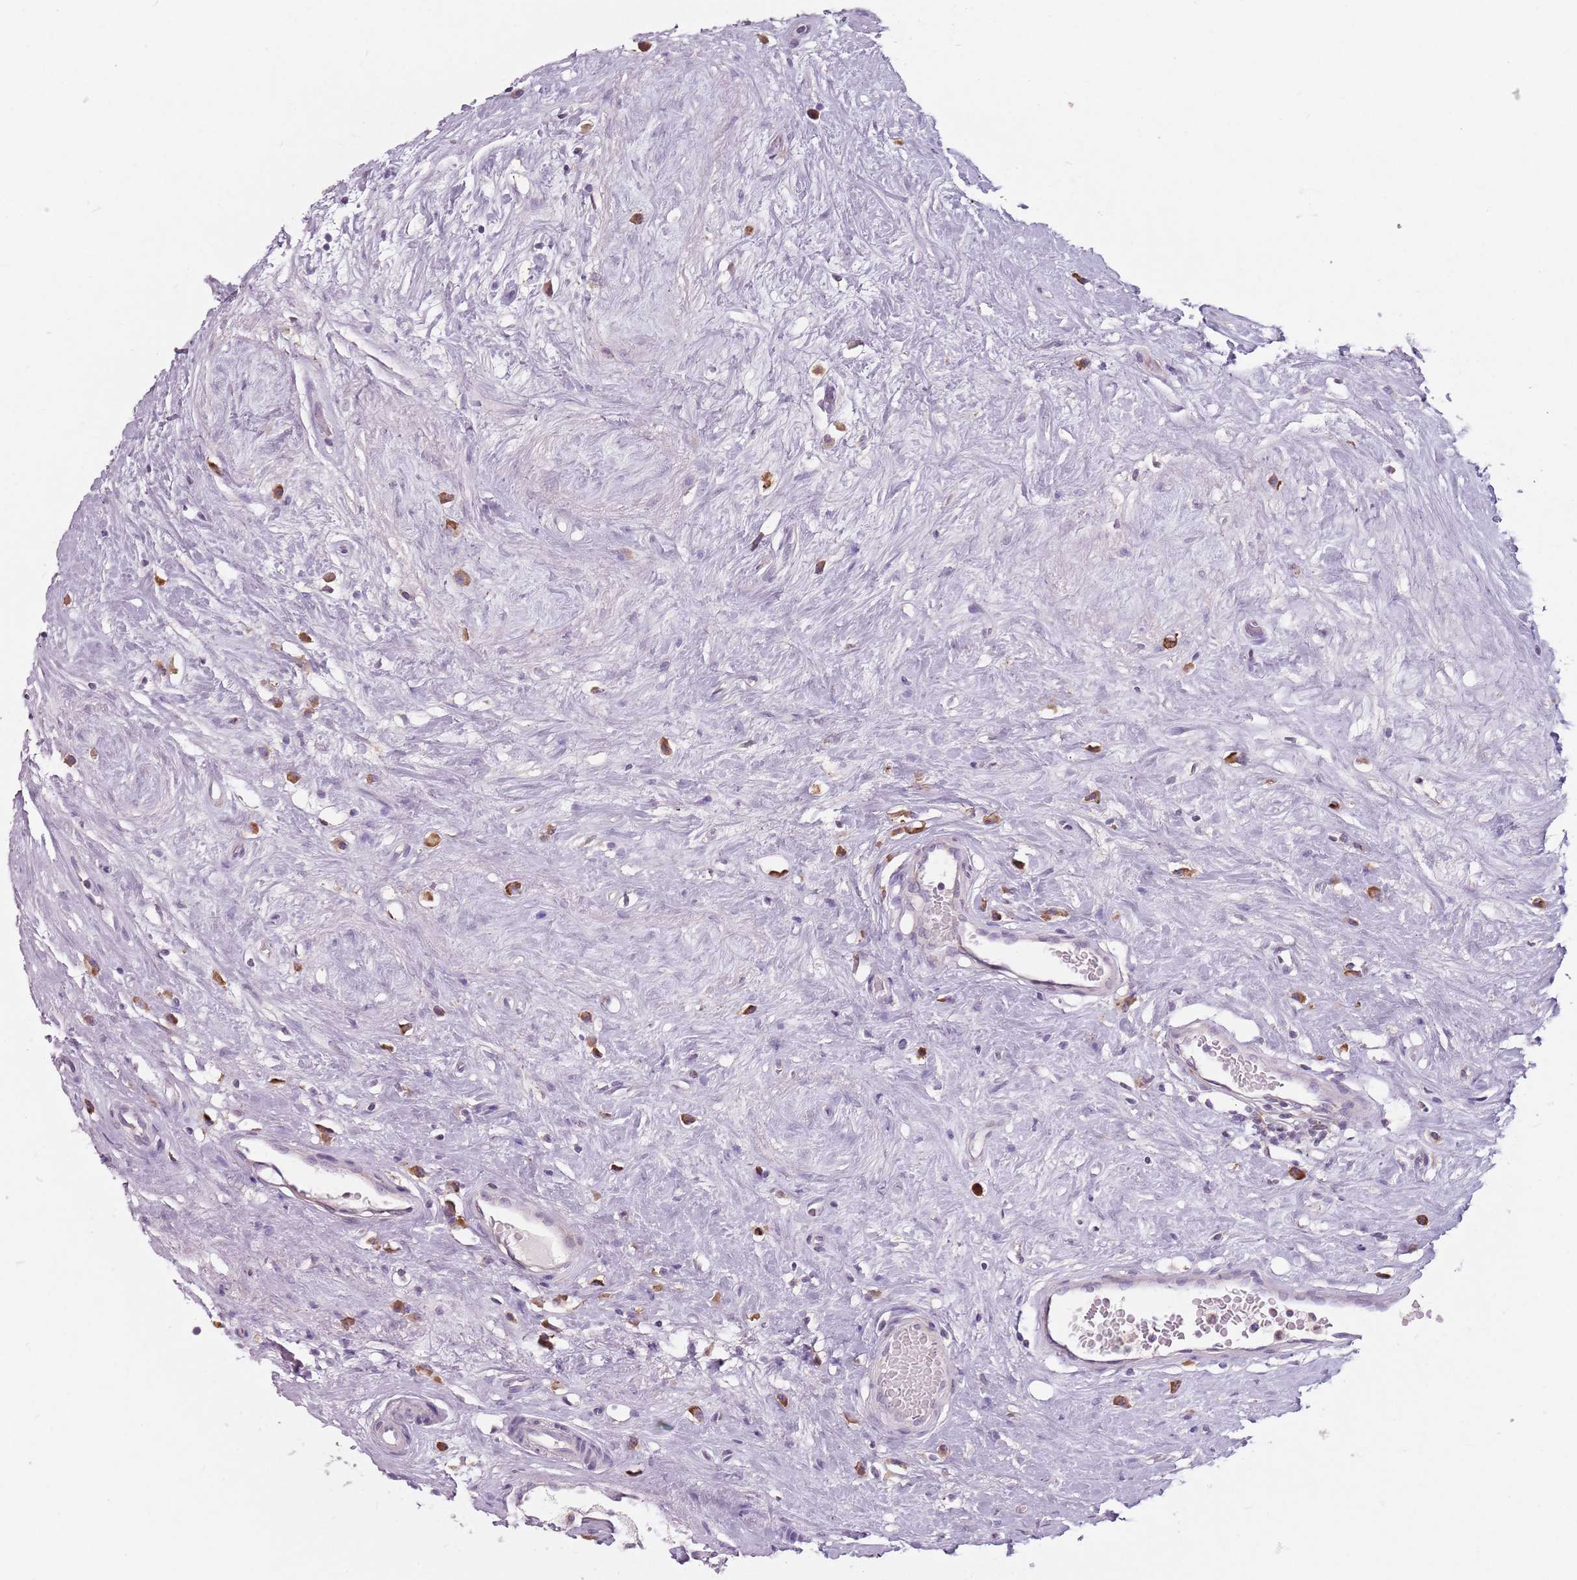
{"staining": {"intensity": "negative", "quantity": "none", "location": "none"}, "tissue": "testis cancer", "cell_type": "Tumor cells", "image_type": "cancer", "snomed": [{"axis": "morphology", "description": "Seminoma, NOS"}, {"axis": "topography", "description": "Testis"}], "caption": "High magnification brightfield microscopy of testis seminoma stained with DAB (3,3'-diaminobenzidine) (brown) and counterstained with hematoxylin (blue): tumor cells show no significant staining. (DAB immunohistochemistry (IHC) visualized using brightfield microscopy, high magnification).", "gene": "RPS9", "patient": {"sex": "male", "age": 65}}